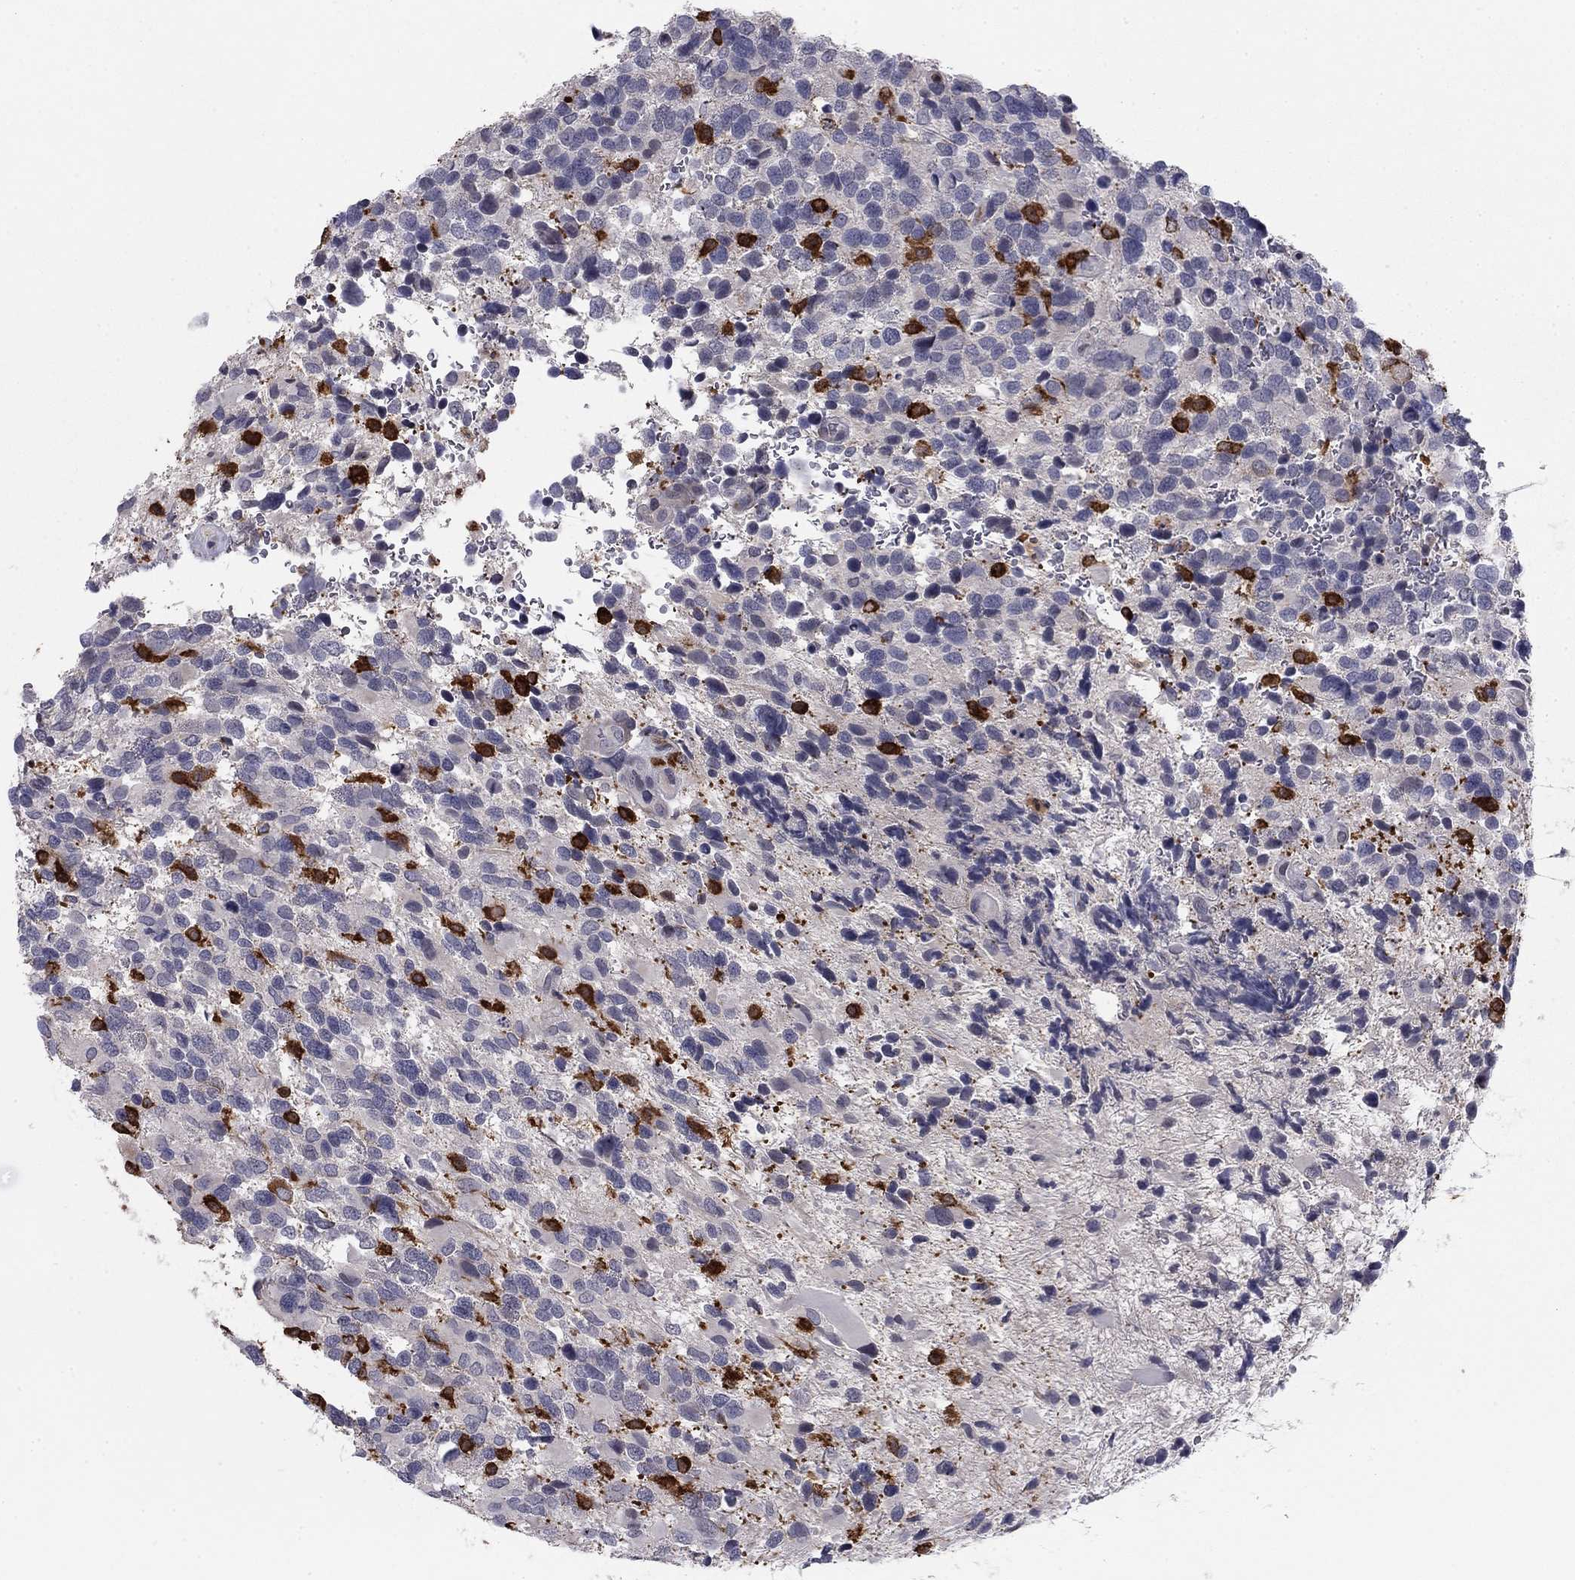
{"staining": {"intensity": "strong", "quantity": "<25%", "location": "cytoplasmic/membranous"}, "tissue": "glioma", "cell_type": "Tumor cells", "image_type": "cancer", "snomed": [{"axis": "morphology", "description": "Glioma, malignant, Low grade"}, {"axis": "topography", "description": "Brain"}], "caption": "High-magnification brightfield microscopy of malignant glioma (low-grade) stained with DAB (brown) and counterstained with hematoxylin (blue). tumor cells exhibit strong cytoplasmic/membranous expression is present in approximately<25% of cells. (IHC, brightfield microscopy, high magnification).", "gene": "PLCB2", "patient": {"sex": "female", "age": 32}}